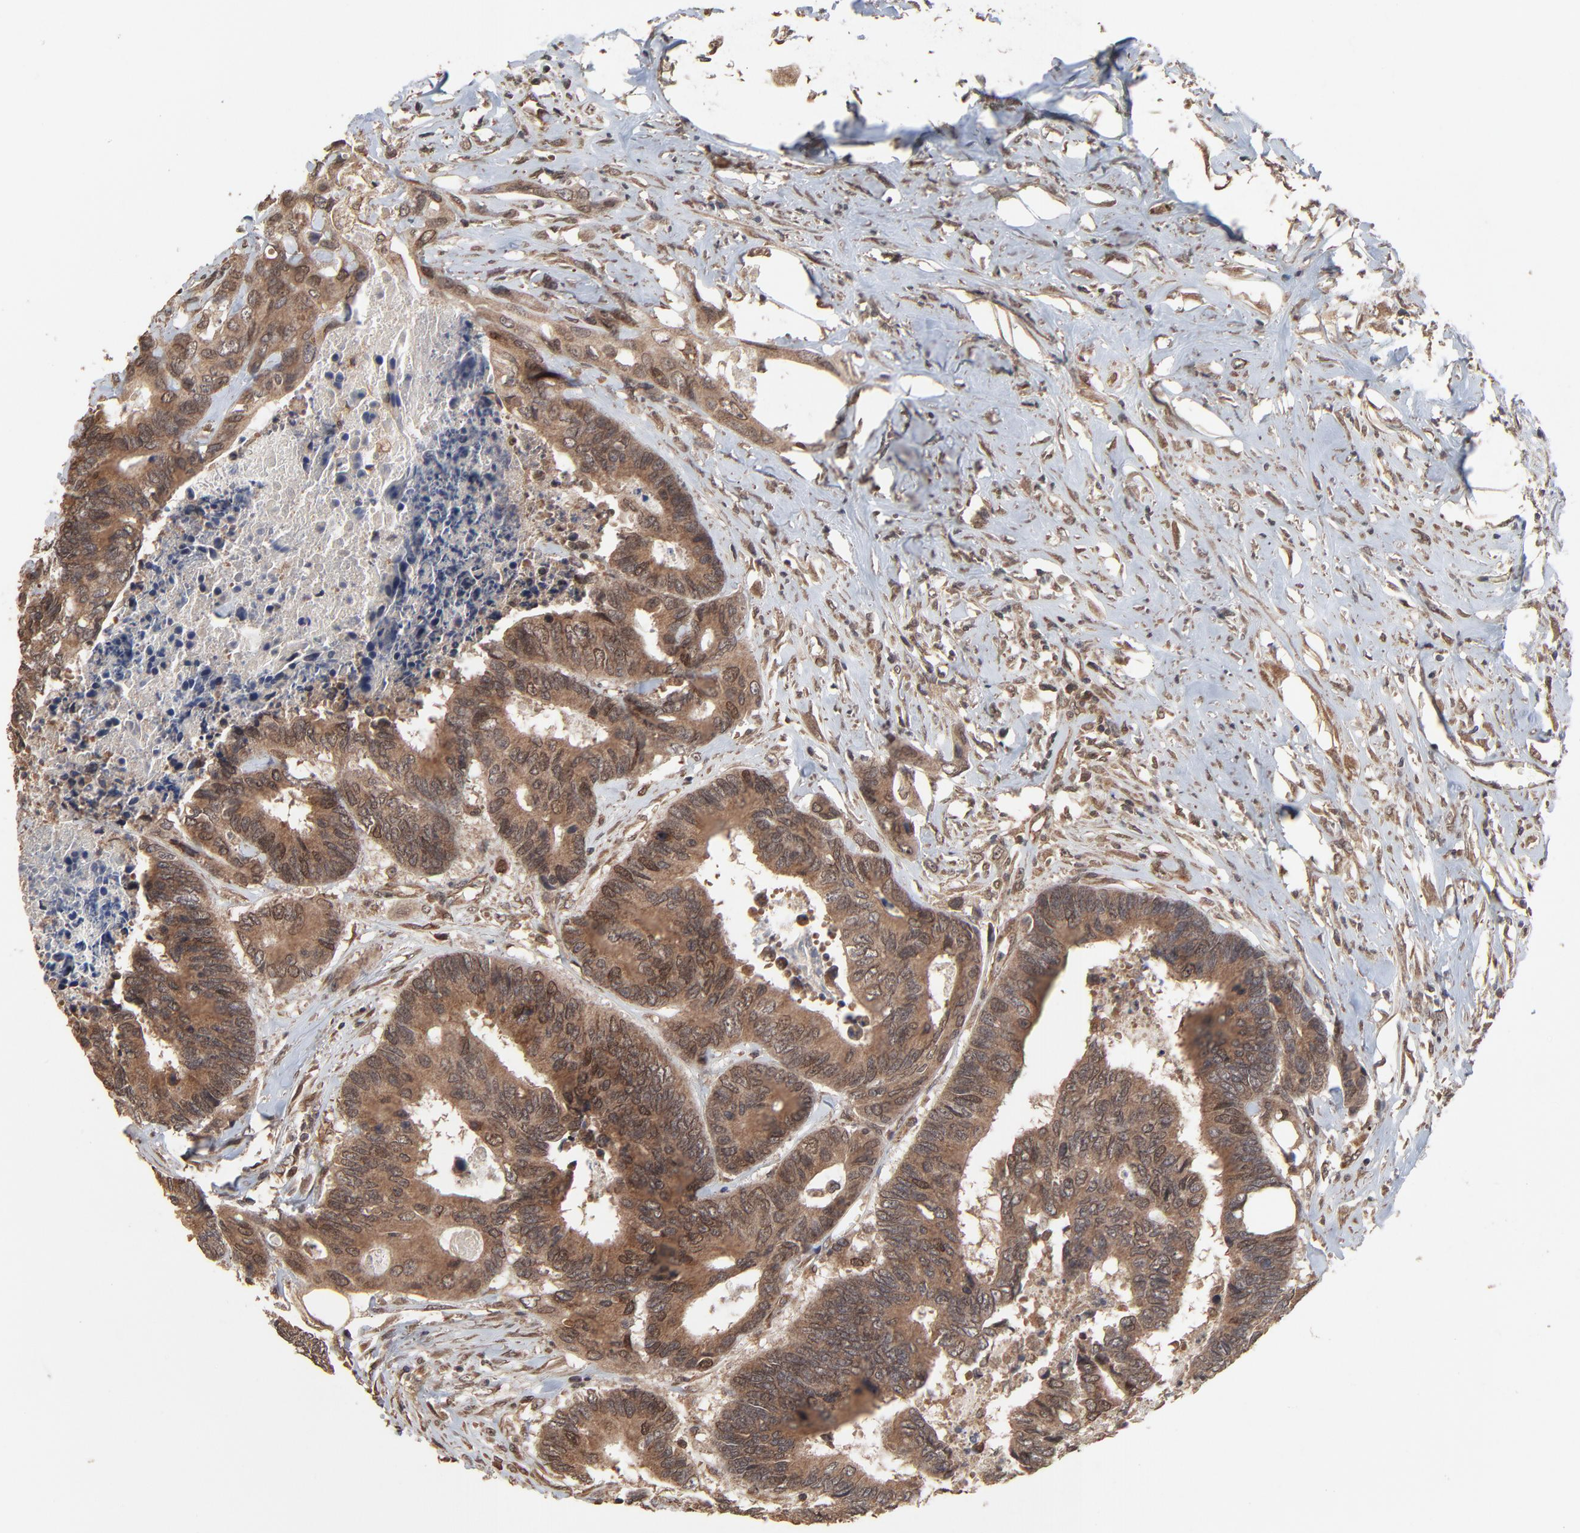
{"staining": {"intensity": "moderate", "quantity": ">75%", "location": "cytoplasmic/membranous,nuclear"}, "tissue": "colorectal cancer", "cell_type": "Tumor cells", "image_type": "cancer", "snomed": [{"axis": "morphology", "description": "Adenocarcinoma, NOS"}, {"axis": "topography", "description": "Rectum"}], "caption": "The photomicrograph shows a brown stain indicating the presence of a protein in the cytoplasmic/membranous and nuclear of tumor cells in colorectal cancer (adenocarcinoma).", "gene": "FAM227A", "patient": {"sex": "male", "age": 55}}